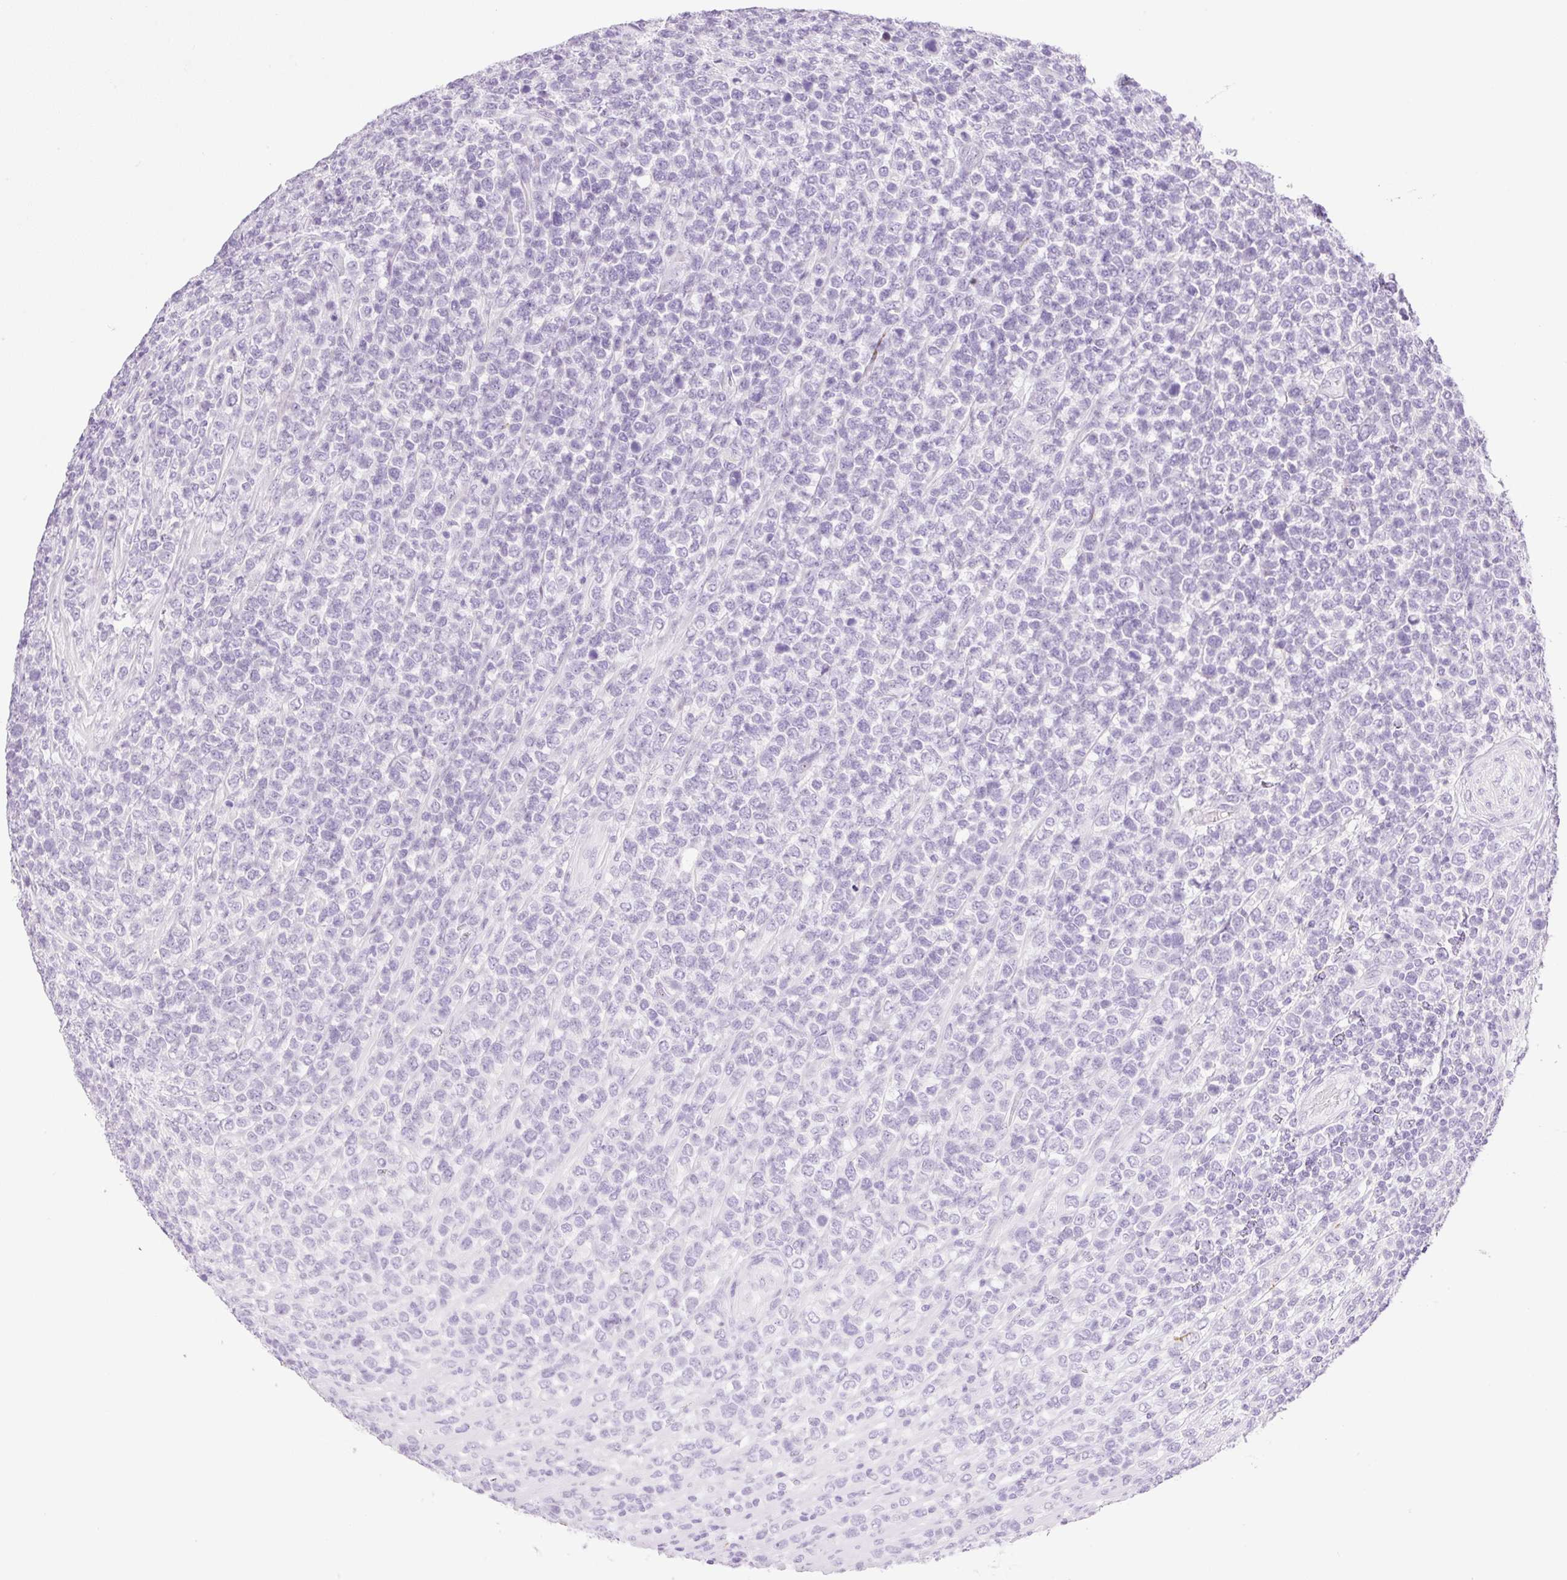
{"staining": {"intensity": "negative", "quantity": "none", "location": "none"}, "tissue": "lymphoma", "cell_type": "Tumor cells", "image_type": "cancer", "snomed": [{"axis": "morphology", "description": "Malignant lymphoma, non-Hodgkin's type, High grade"}, {"axis": "topography", "description": "Soft tissue"}], "caption": "Lymphoma was stained to show a protein in brown. There is no significant positivity in tumor cells. (DAB (3,3'-diaminobenzidine) immunohistochemistry (IHC) visualized using brightfield microscopy, high magnification).", "gene": "SP140L", "patient": {"sex": "female", "age": 56}}